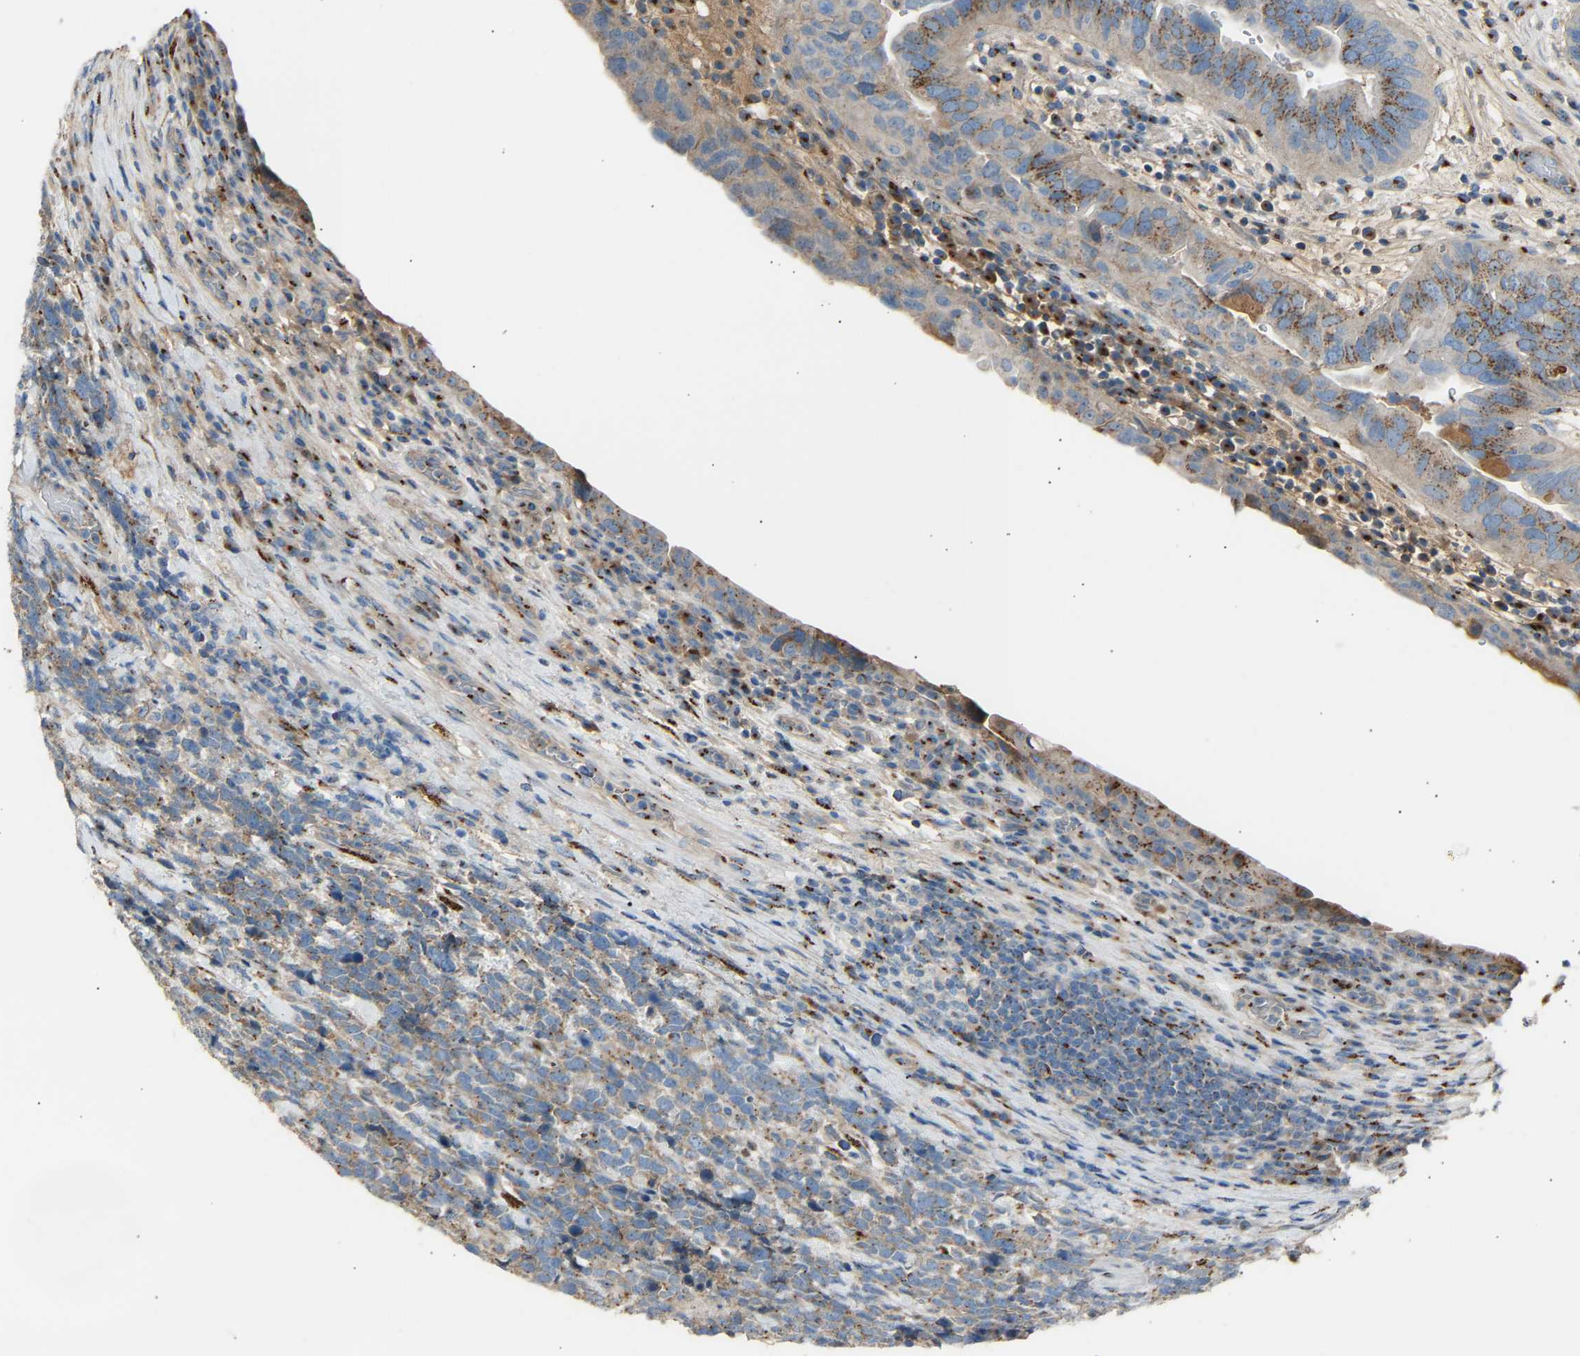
{"staining": {"intensity": "moderate", "quantity": ">75%", "location": "cytoplasmic/membranous"}, "tissue": "urothelial cancer", "cell_type": "Tumor cells", "image_type": "cancer", "snomed": [{"axis": "morphology", "description": "Urothelial carcinoma, High grade"}, {"axis": "topography", "description": "Urinary bladder"}], "caption": "Urothelial carcinoma (high-grade) was stained to show a protein in brown. There is medium levels of moderate cytoplasmic/membranous expression in about >75% of tumor cells.", "gene": "CYREN", "patient": {"sex": "female", "age": 82}}